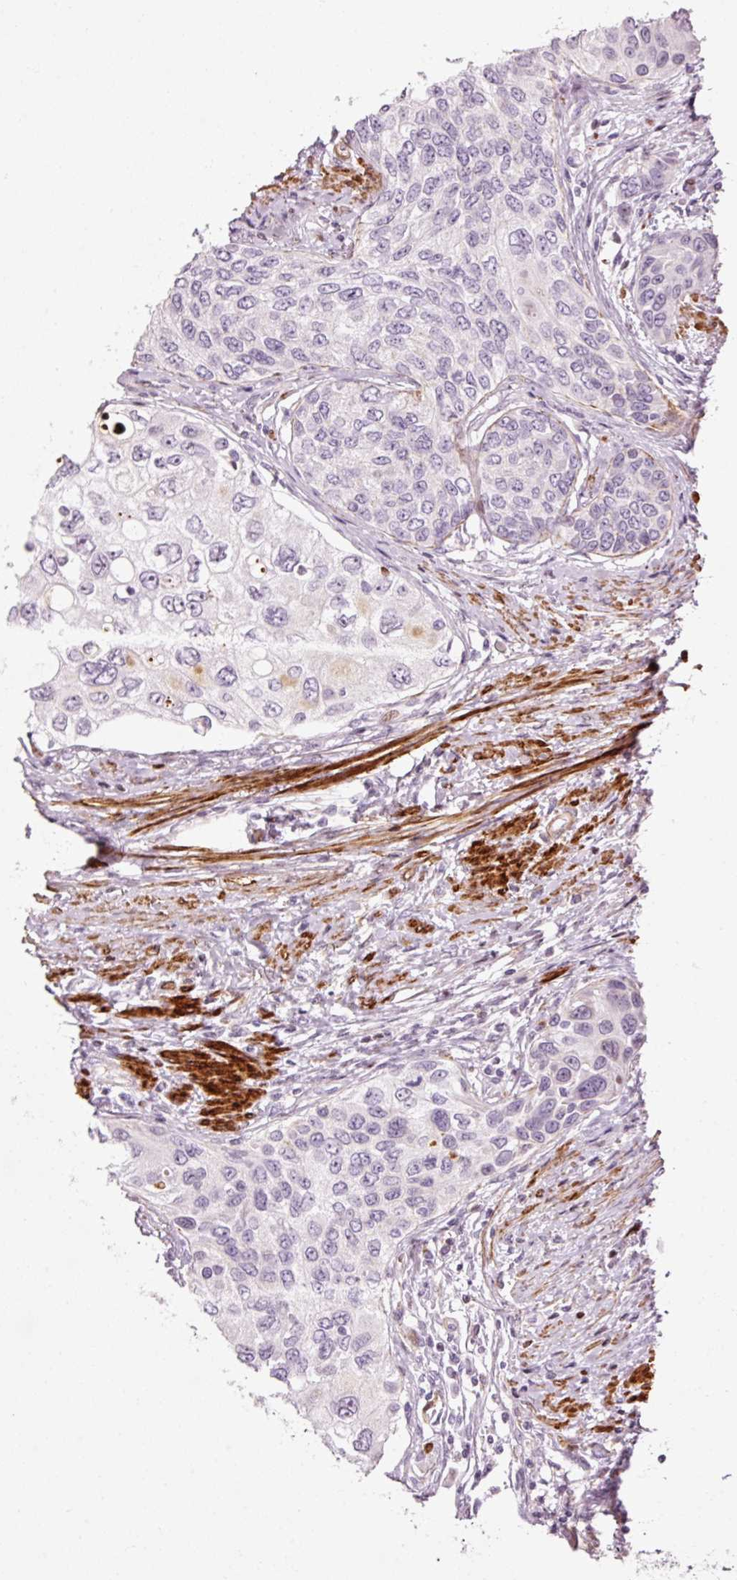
{"staining": {"intensity": "negative", "quantity": "none", "location": "none"}, "tissue": "urothelial cancer", "cell_type": "Tumor cells", "image_type": "cancer", "snomed": [{"axis": "morphology", "description": "Urothelial carcinoma, High grade"}, {"axis": "topography", "description": "Urinary bladder"}], "caption": "A high-resolution image shows immunohistochemistry (IHC) staining of urothelial carcinoma (high-grade), which reveals no significant expression in tumor cells.", "gene": "ANKRD20A1", "patient": {"sex": "female", "age": 56}}